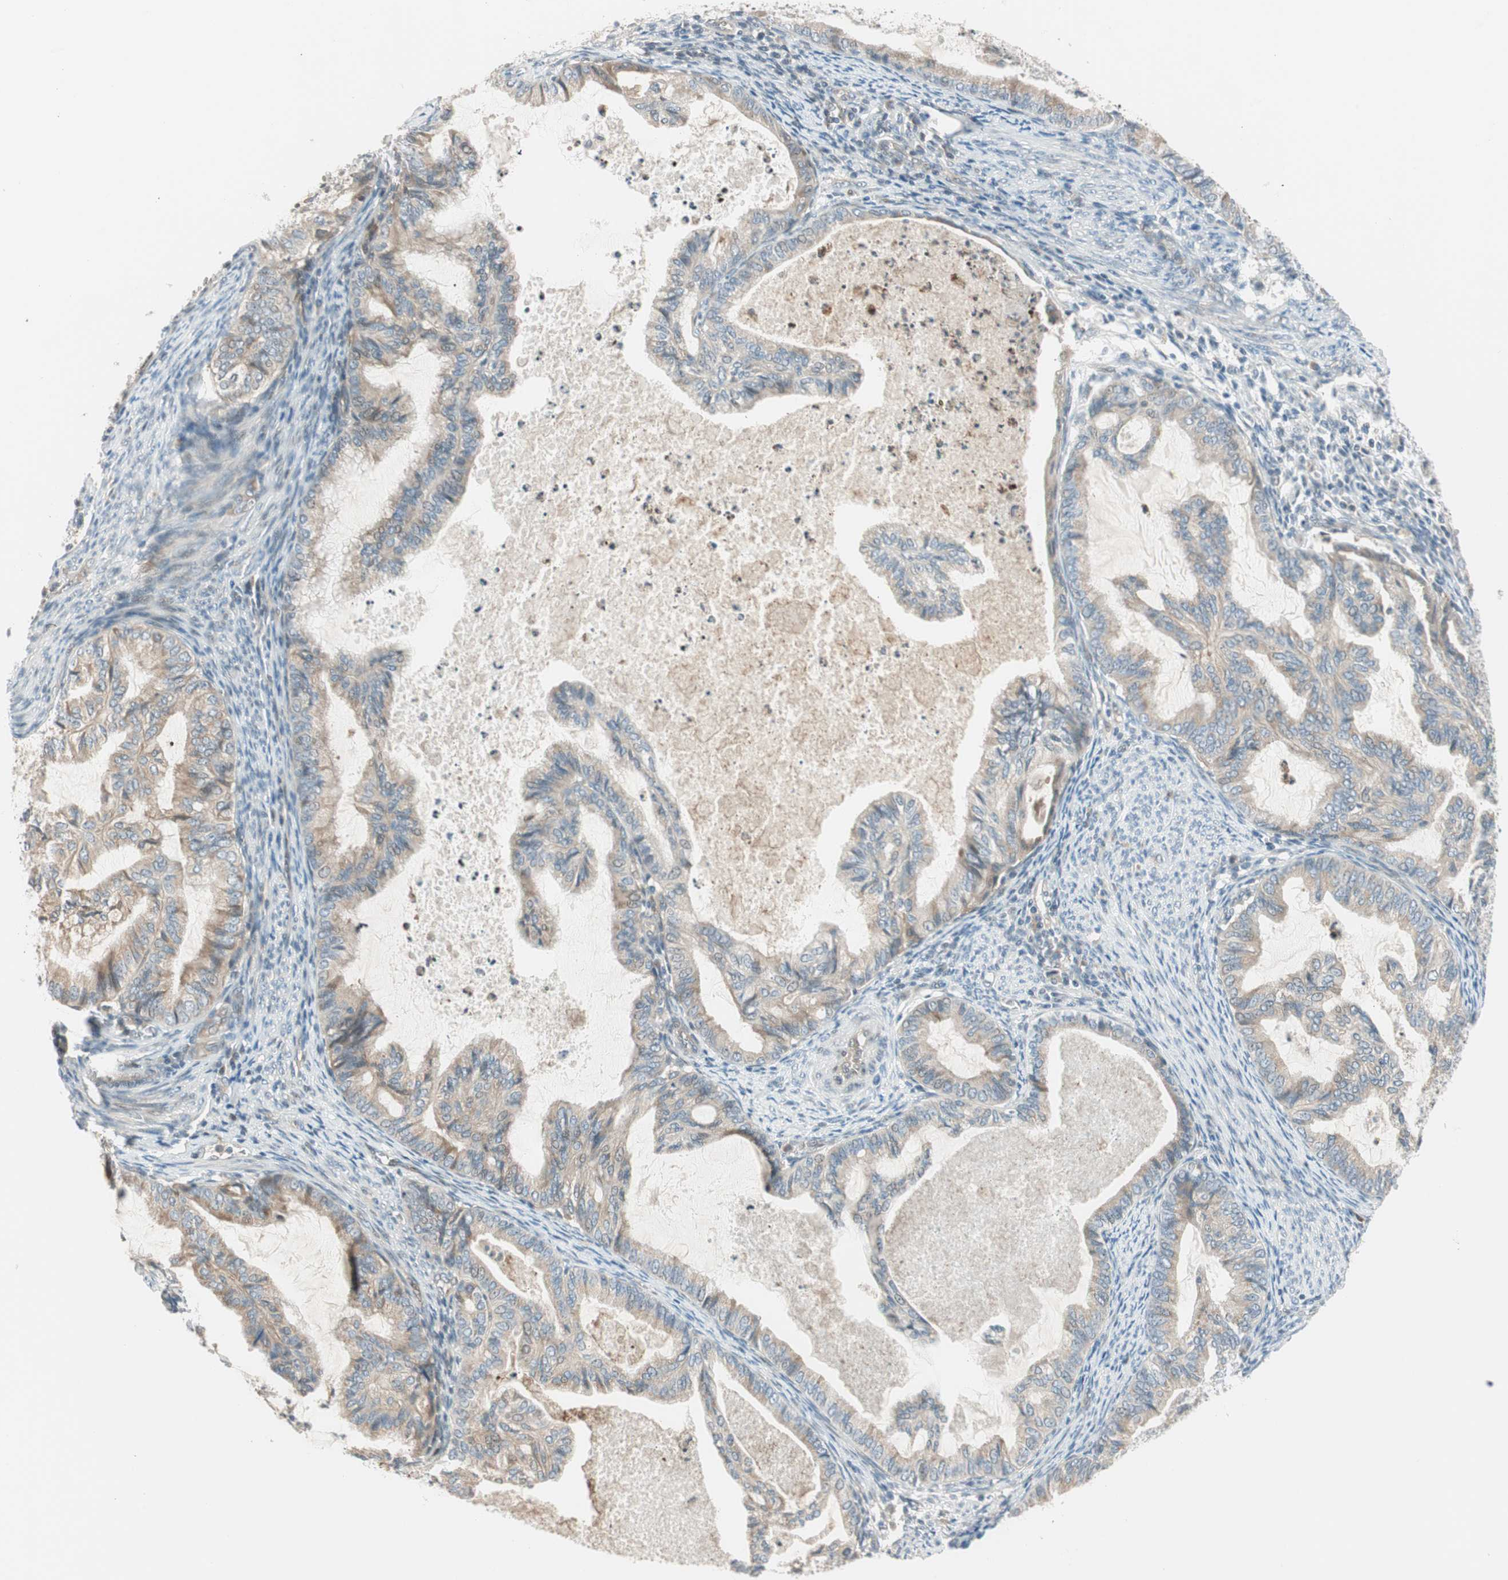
{"staining": {"intensity": "weak", "quantity": ">75%", "location": "cytoplasmic/membranous"}, "tissue": "cervical cancer", "cell_type": "Tumor cells", "image_type": "cancer", "snomed": [{"axis": "morphology", "description": "Normal tissue, NOS"}, {"axis": "morphology", "description": "Adenocarcinoma, NOS"}, {"axis": "topography", "description": "Cervix"}, {"axis": "topography", "description": "Endometrium"}], "caption": "Approximately >75% of tumor cells in cervical cancer reveal weak cytoplasmic/membranous protein expression as visualized by brown immunohistochemical staining.", "gene": "CGRRF1", "patient": {"sex": "female", "age": 86}}